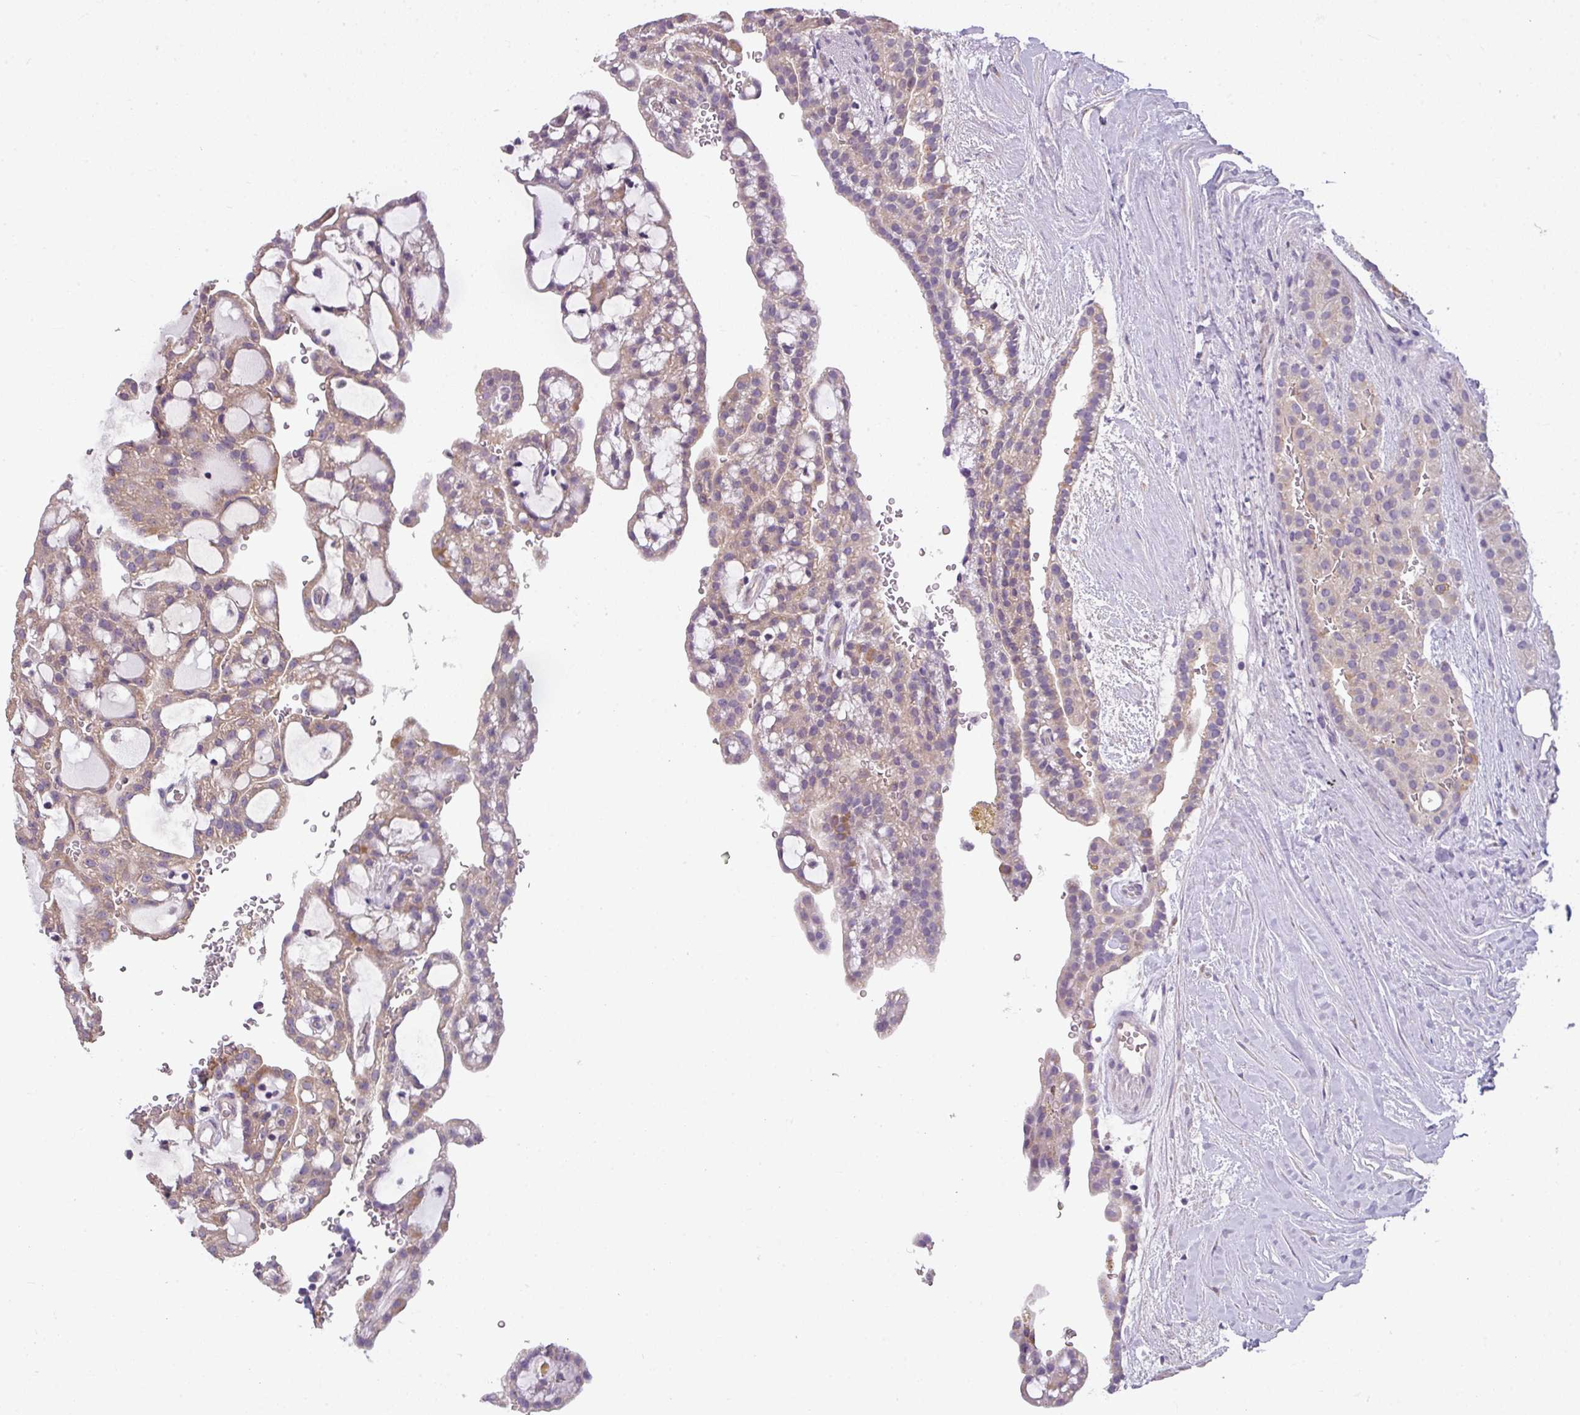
{"staining": {"intensity": "weak", "quantity": ">75%", "location": "cytoplasmic/membranous"}, "tissue": "renal cancer", "cell_type": "Tumor cells", "image_type": "cancer", "snomed": [{"axis": "morphology", "description": "Adenocarcinoma, NOS"}, {"axis": "topography", "description": "Kidney"}], "caption": "Immunohistochemical staining of renal cancer (adenocarcinoma) exhibits weak cytoplasmic/membranous protein staining in approximately >75% of tumor cells.", "gene": "PALS2", "patient": {"sex": "male", "age": 63}}